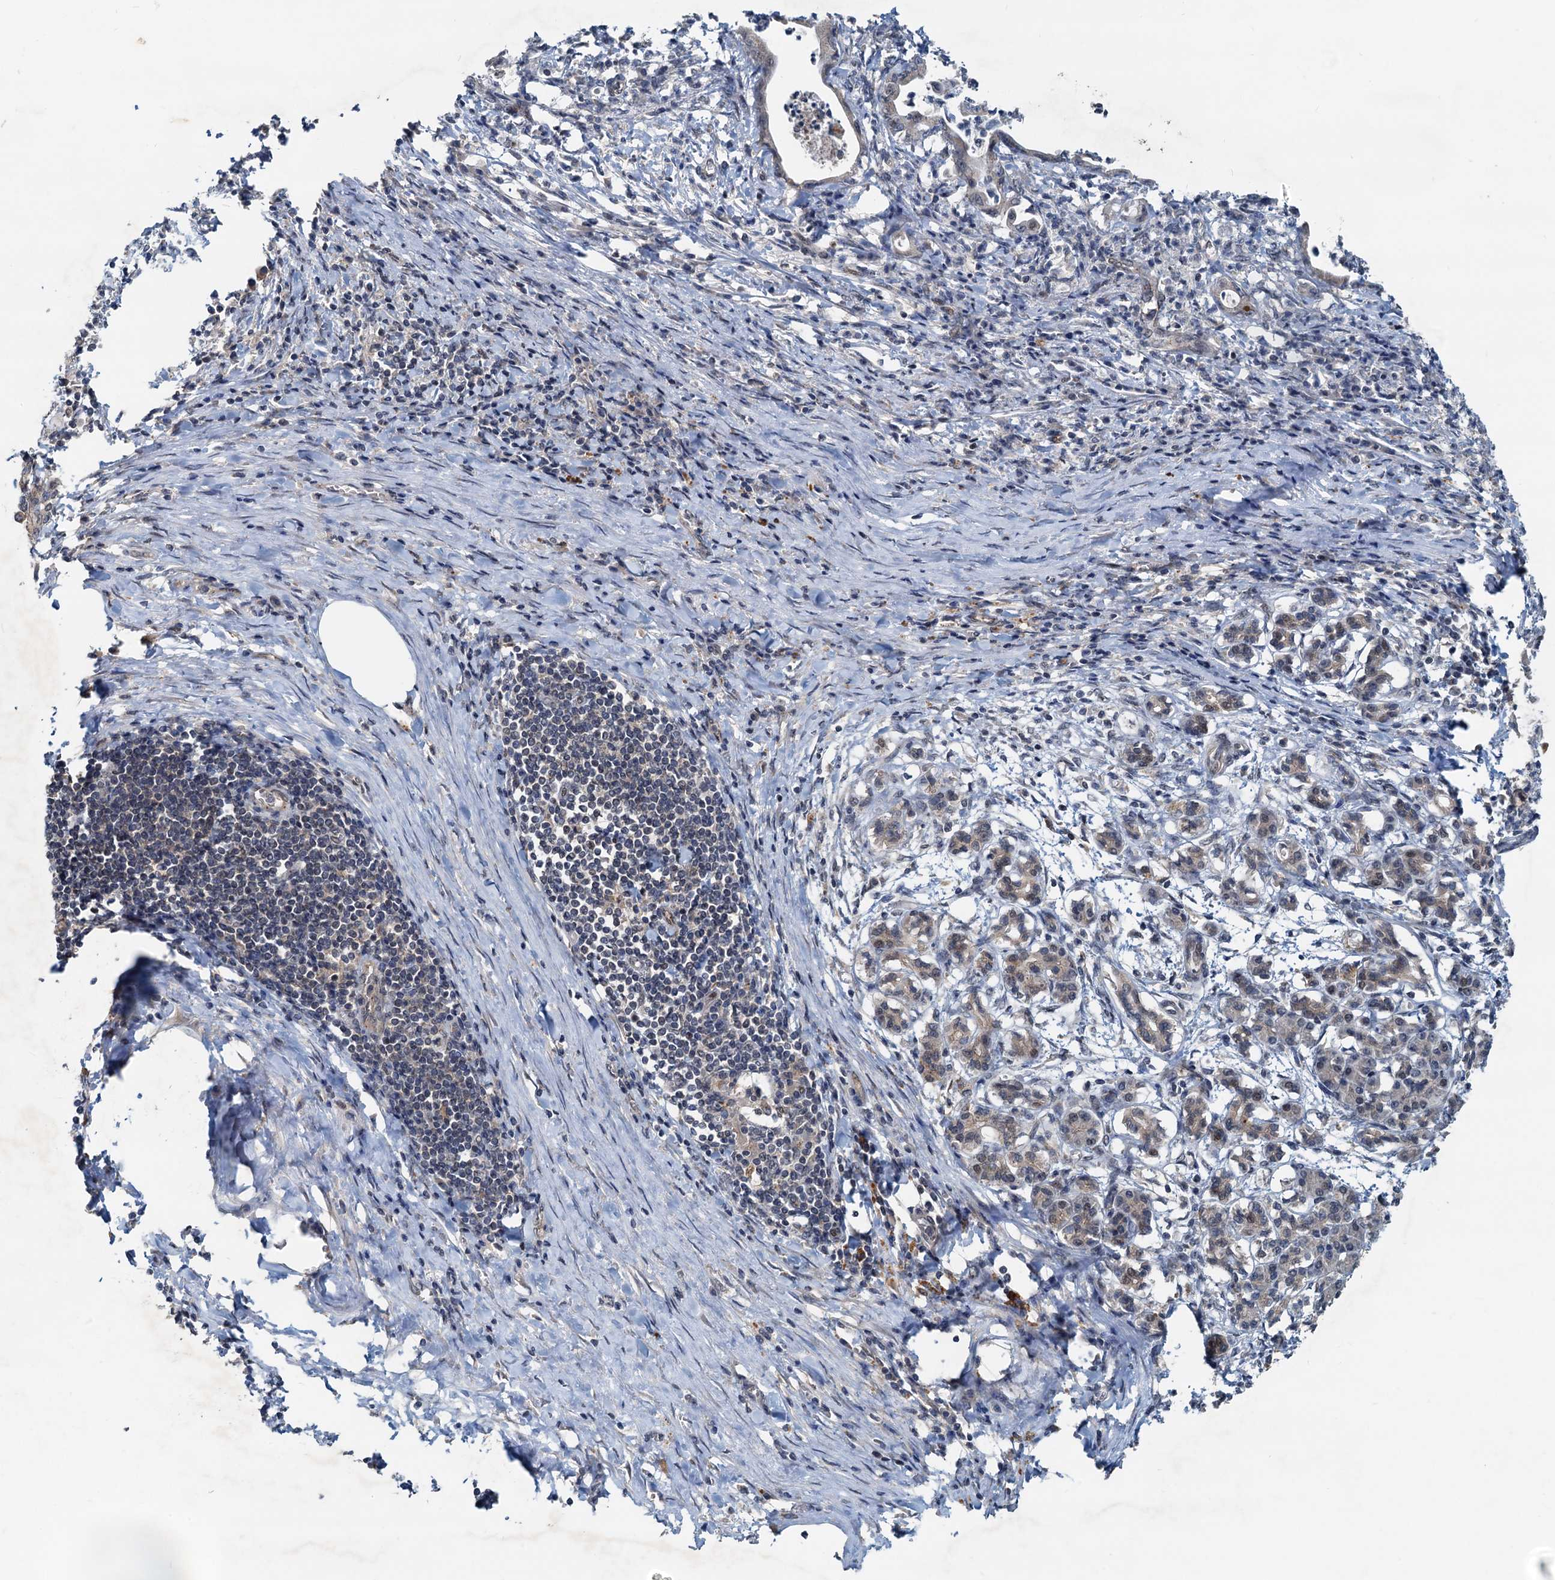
{"staining": {"intensity": "weak", "quantity": "25%-75%", "location": "cytoplasmic/membranous"}, "tissue": "pancreatic cancer", "cell_type": "Tumor cells", "image_type": "cancer", "snomed": [{"axis": "morphology", "description": "Adenocarcinoma, NOS"}, {"axis": "topography", "description": "Pancreas"}], "caption": "Immunohistochemical staining of human pancreatic cancer displays low levels of weak cytoplasmic/membranous positivity in approximately 25%-75% of tumor cells.", "gene": "CEP68", "patient": {"sex": "female", "age": 55}}